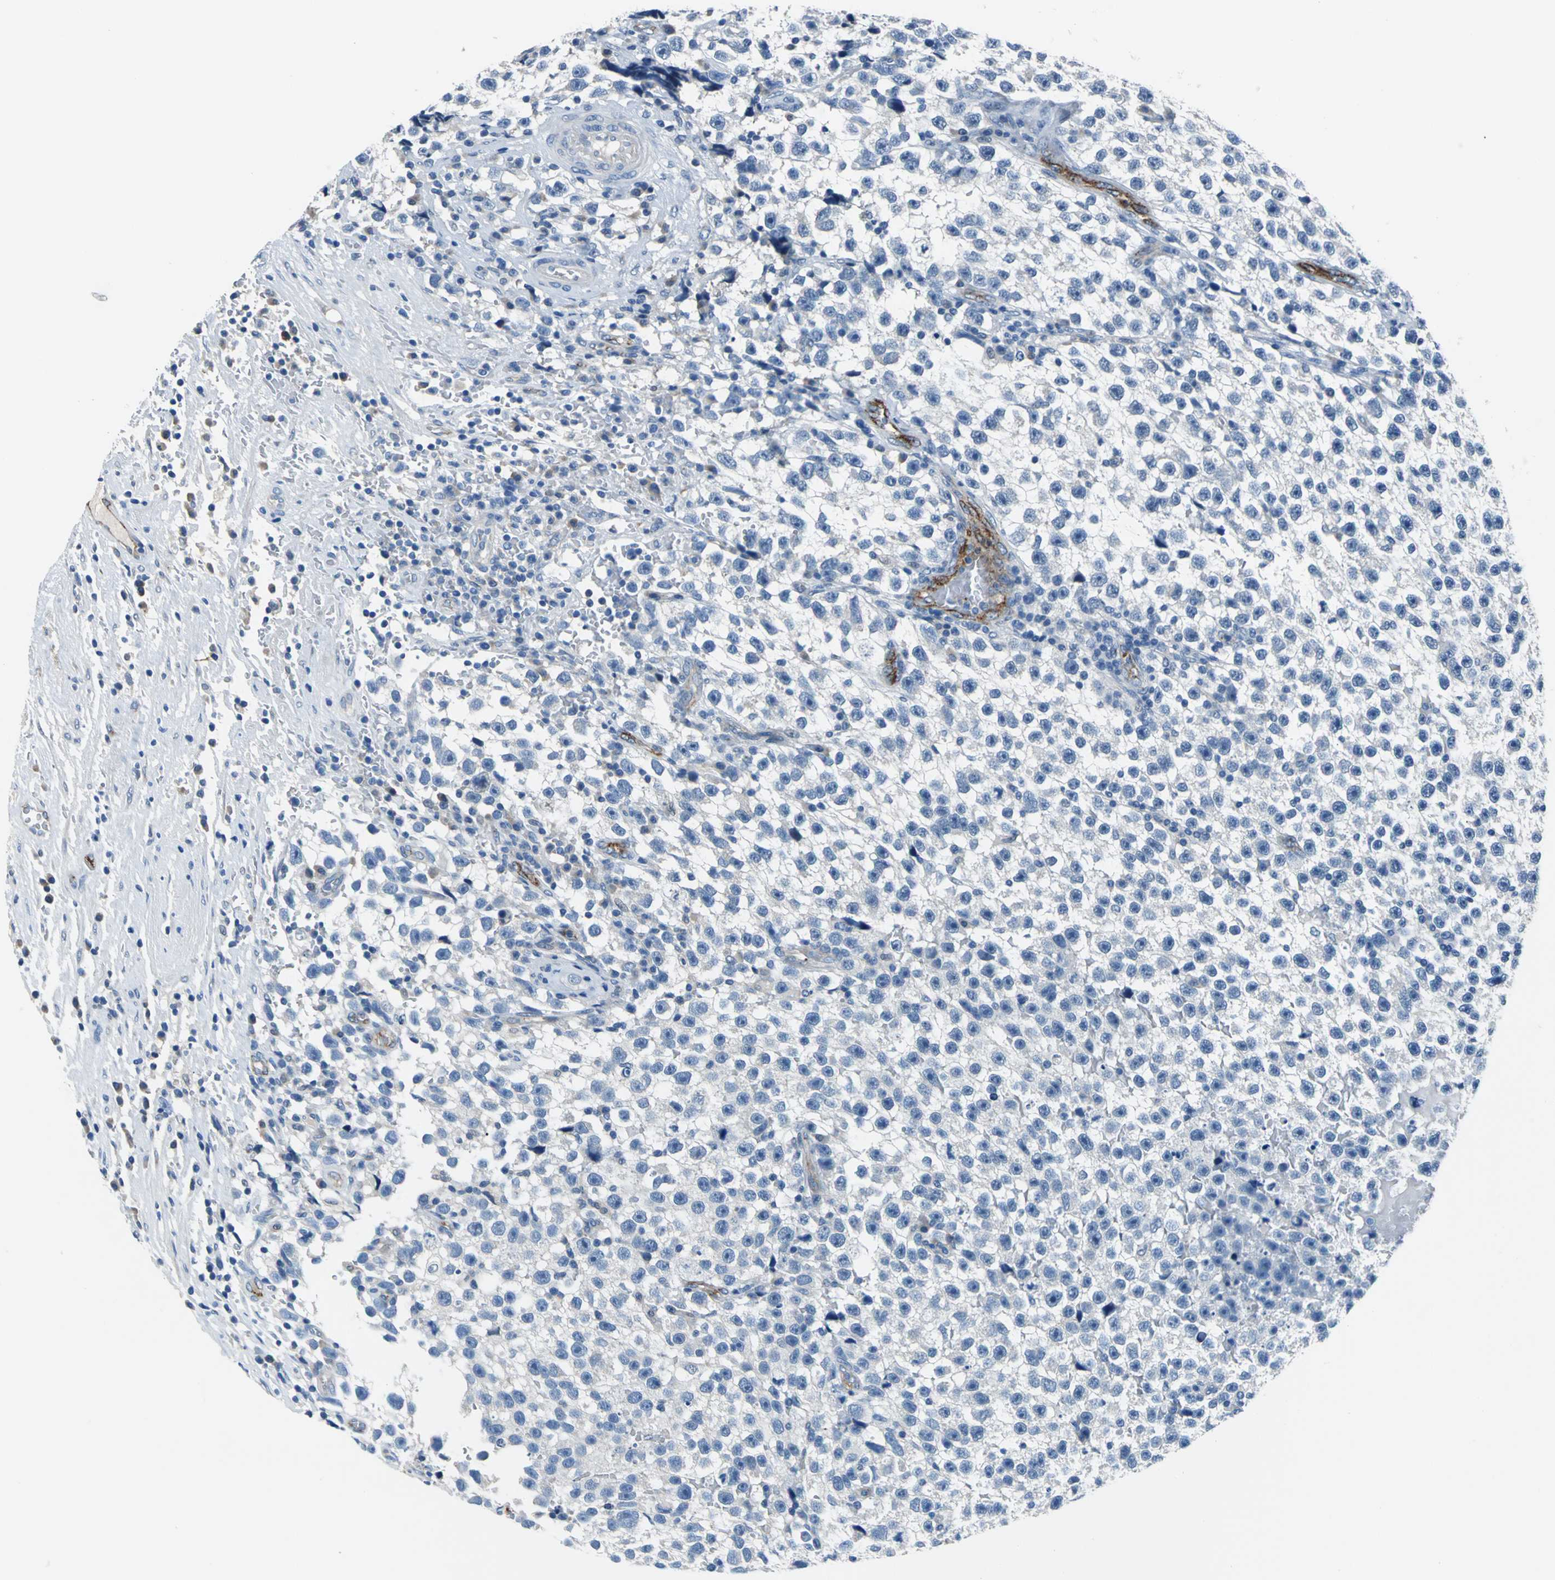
{"staining": {"intensity": "negative", "quantity": "none", "location": "none"}, "tissue": "testis cancer", "cell_type": "Tumor cells", "image_type": "cancer", "snomed": [{"axis": "morphology", "description": "Seminoma, NOS"}, {"axis": "topography", "description": "Testis"}], "caption": "This is a image of immunohistochemistry (IHC) staining of testis cancer, which shows no staining in tumor cells.", "gene": "SELP", "patient": {"sex": "male", "age": 33}}